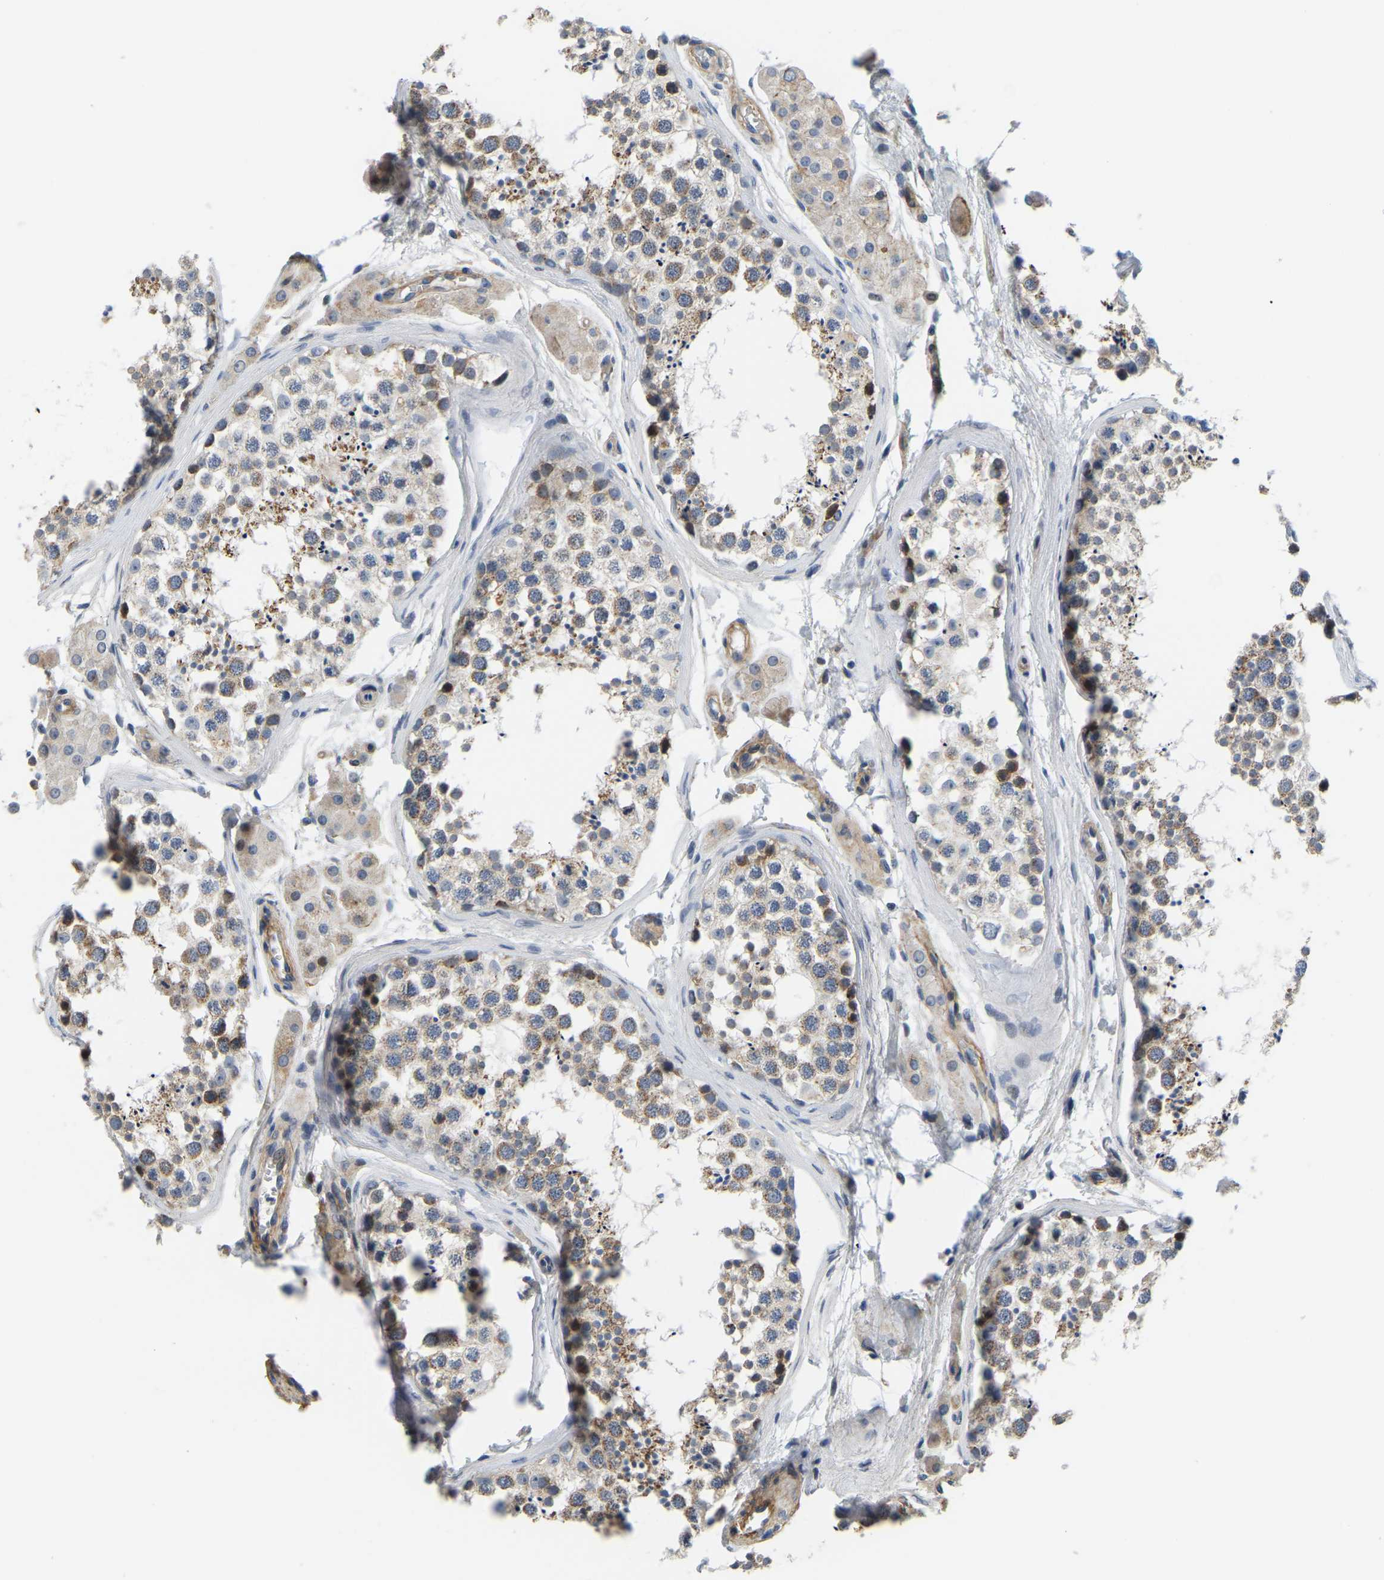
{"staining": {"intensity": "weak", "quantity": "25%-75%", "location": "cytoplasmic/membranous"}, "tissue": "testis", "cell_type": "Cells in seminiferous ducts", "image_type": "normal", "snomed": [{"axis": "morphology", "description": "Normal tissue, NOS"}, {"axis": "topography", "description": "Testis"}], "caption": "Benign testis was stained to show a protein in brown. There is low levels of weak cytoplasmic/membranous positivity in approximately 25%-75% of cells in seminiferous ducts.", "gene": "LIAS", "patient": {"sex": "male", "age": 56}}